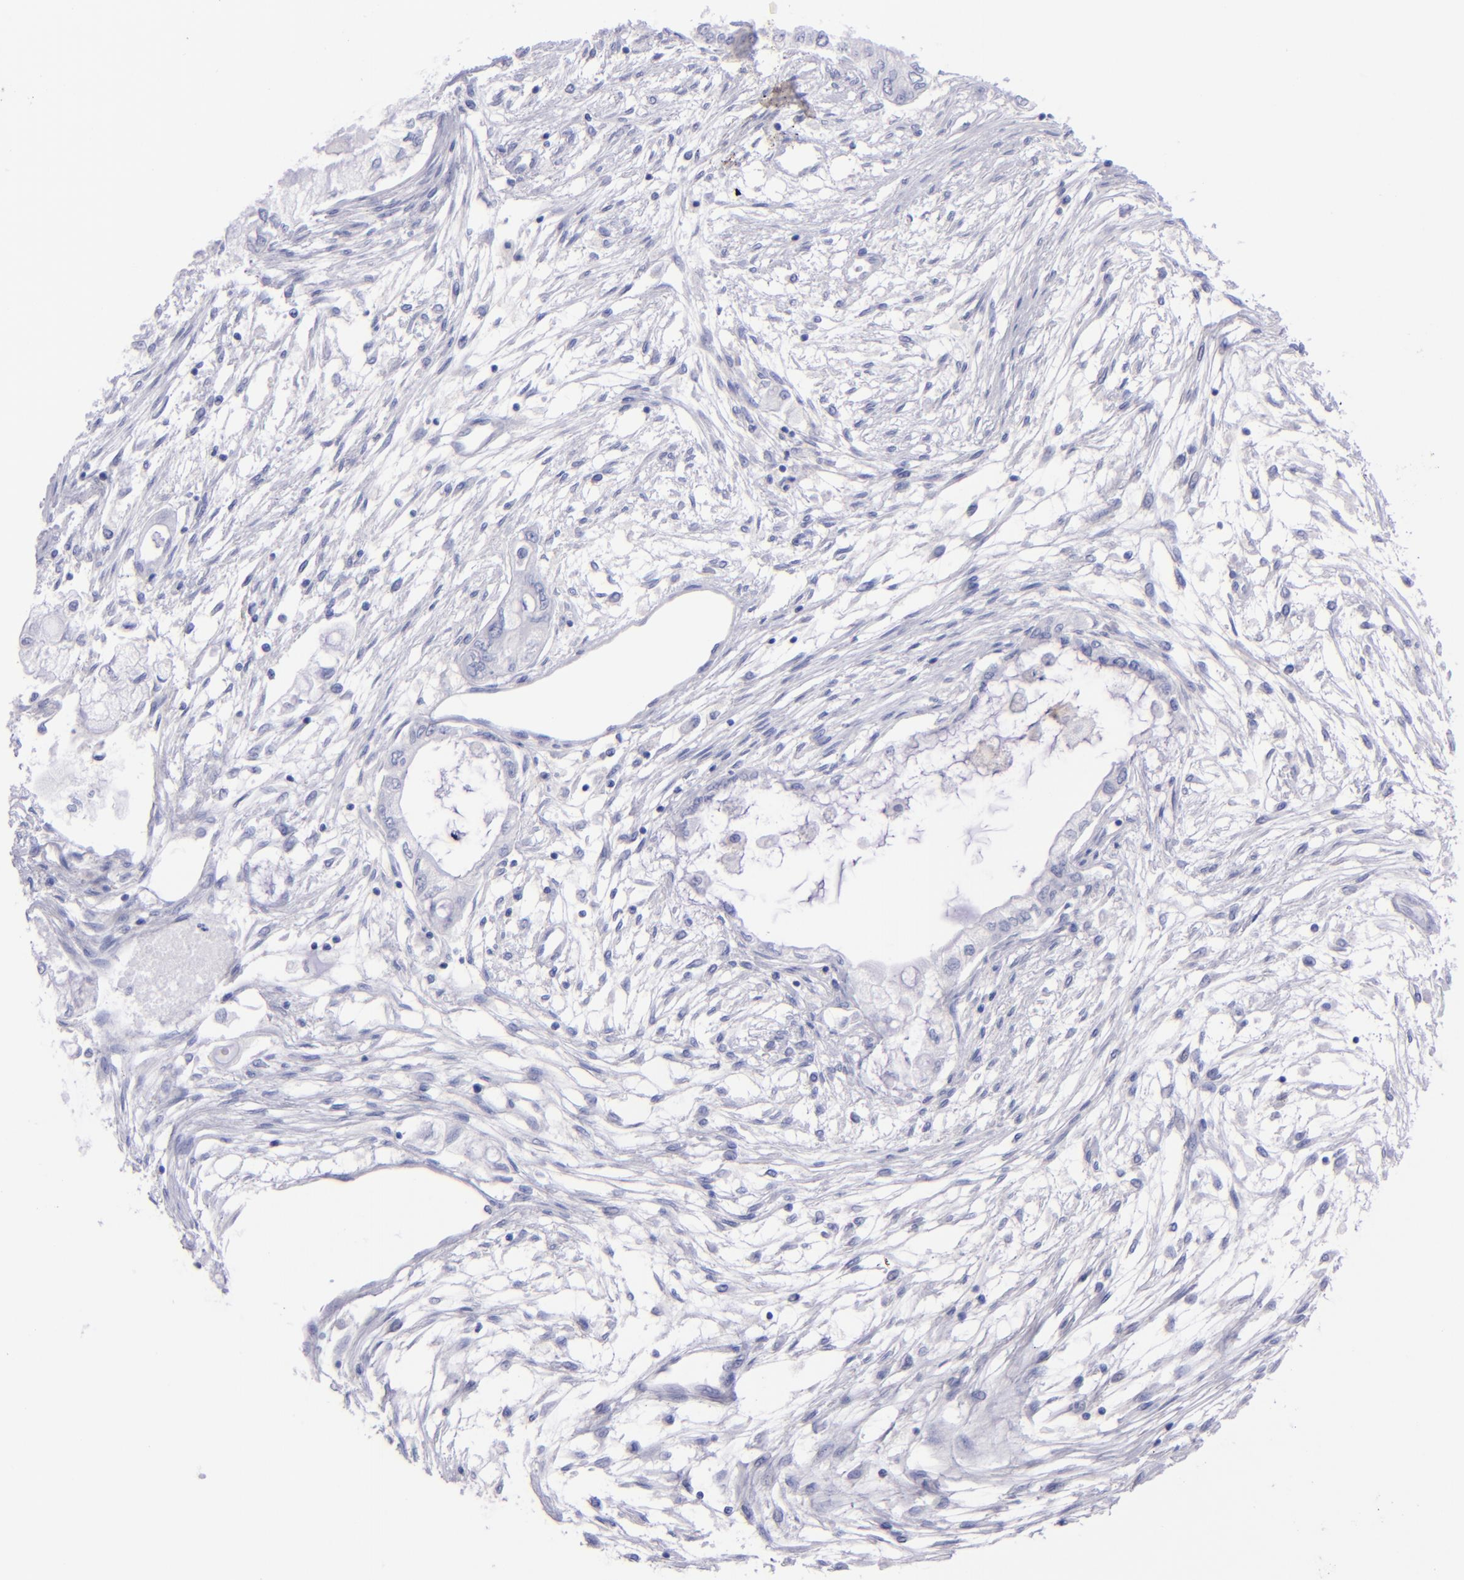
{"staining": {"intensity": "negative", "quantity": "none", "location": "none"}, "tissue": "pancreatic cancer", "cell_type": "Tumor cells", "image_type": "cancer", "snomed": [{"axis": "morphology", "description": "Adenocarcinoma, NOS"}, {"axis": "topography", "description": "Pancreas"}], "caption": "Adenocarcinoma (pancreatic) was stained to show a protein in brown. There is no significant staining in tumor cells.", "gene": "CD37", "patient": {"sex": "male", "age": 79}}